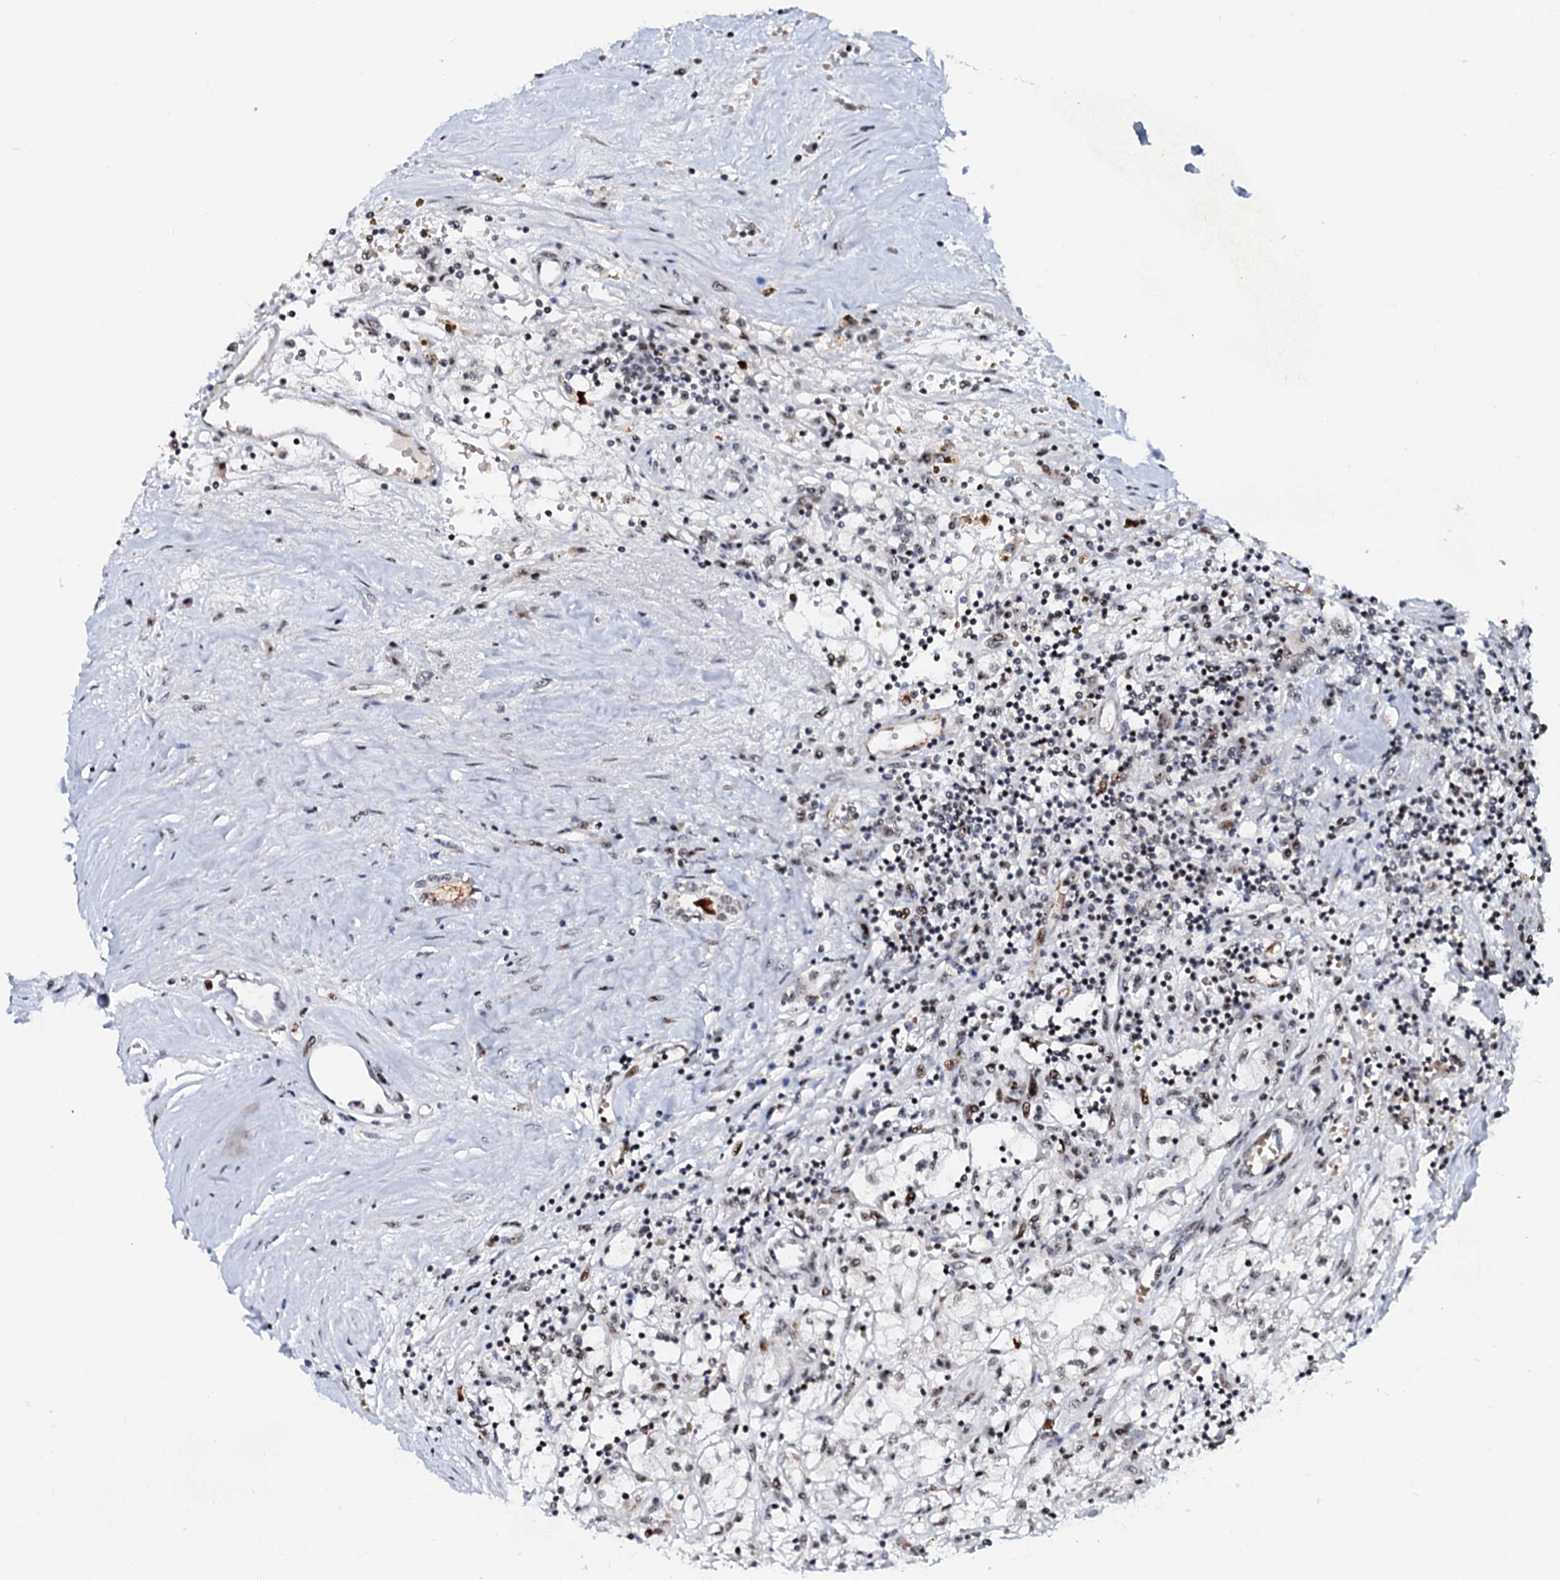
{"staining": {"intensity": "negative", "quantity": "none", "location": "none"}, "tissue": "renal cancer", "cell_type": "Tumor cells", "image_type": "cancer", "snomed": [{"axis": "morphology", "description": "Adenocarcinoma, NOS"}, {"axis": "topography", "description": "Kidney"}], "caption": "This micrograph is of renal adenocarcinoma stained with immunohistochemistry to label a protein in brown with the nuclei are counter-stained blue. There is no staining in tumor cells. (Brightfield microscopy of DAB immunohistochemistry at high magnification).", "gene": "NEUROG3", "patient": {"sex": "male", "age": 56}}